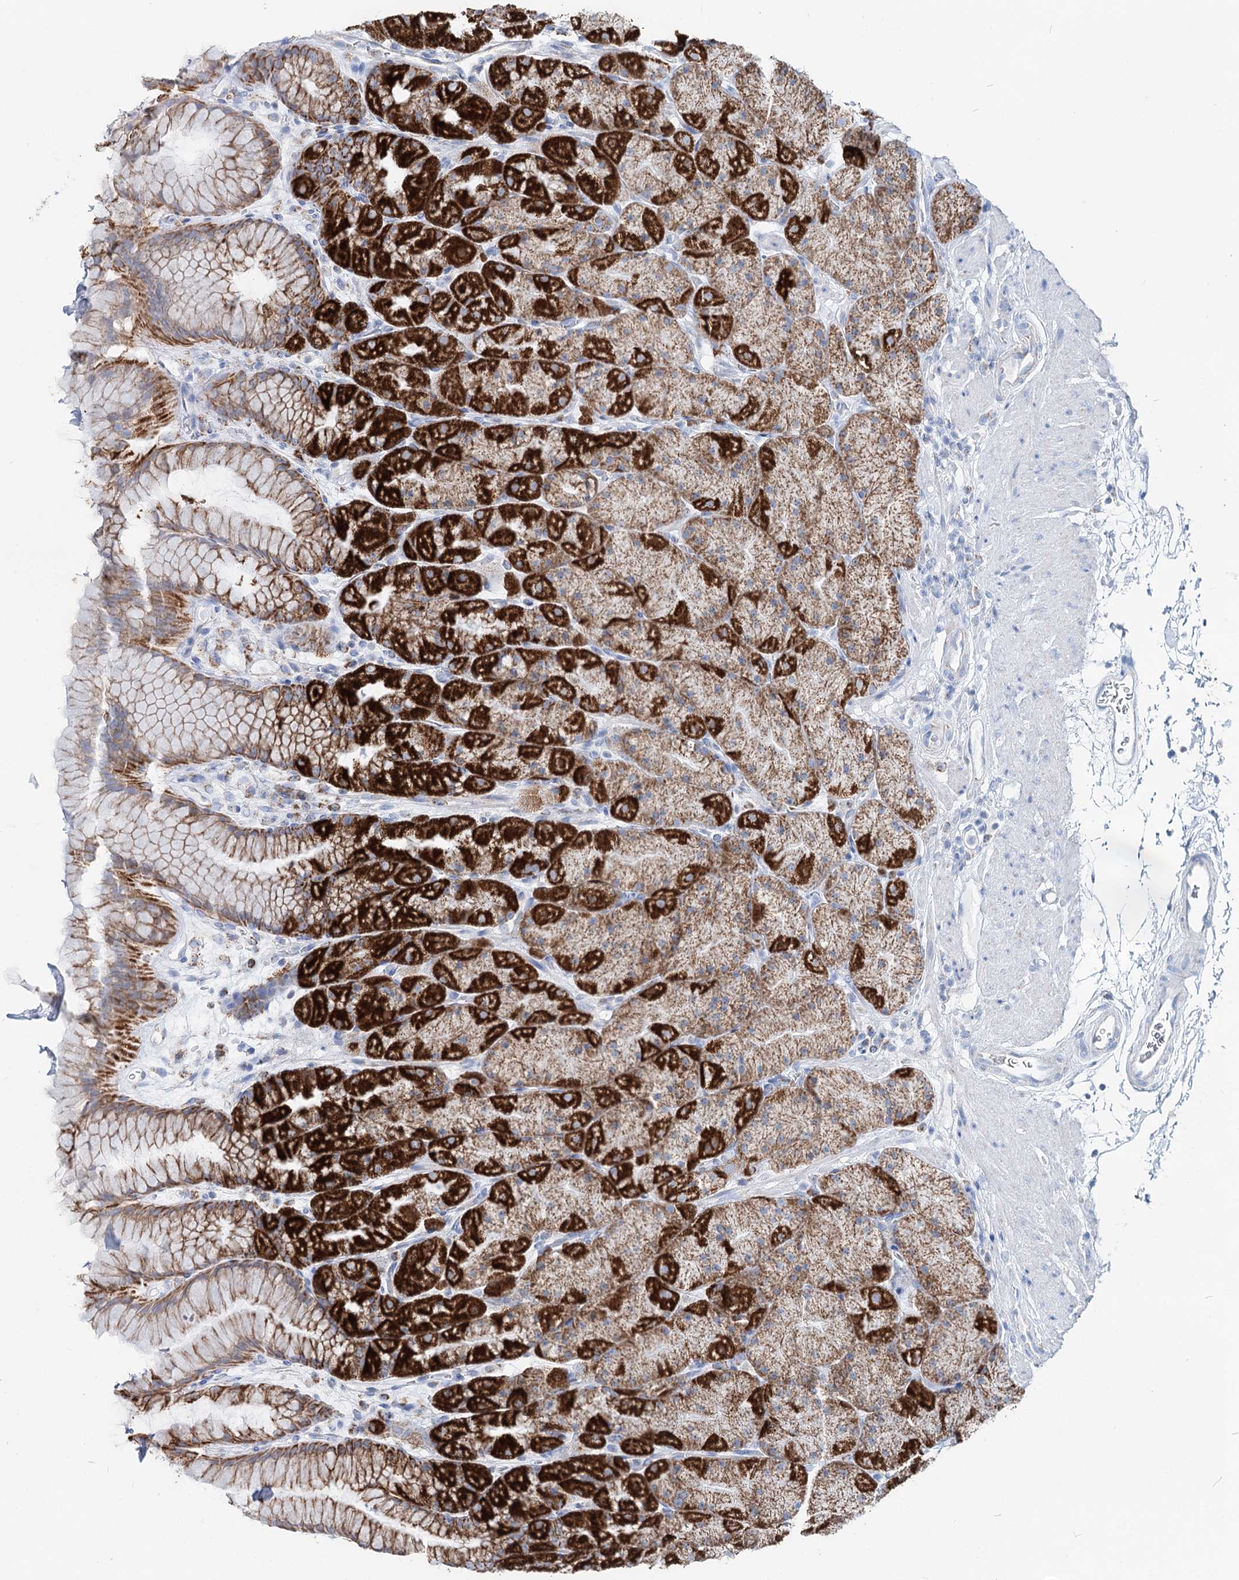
{"staining": {"intensity": "strong", "quantity": ">75%", "location": "cytoplasmic/membranous"}, "tissue": "stomach", "cell_type": "Glandular cells", "image_type": "normal", "snomed": [{"axis": "morphology", "description": "Normal tissue, NOS"}, {"axis": "topography", "description": "Stomach, upper"}, {"axis": "topography", "description": "Stomach, lower"}], "caption": "Glandular cells reveal high levels of strong cytoplasmic/membranous positivity in about >75% of cells in benign human stomach.", "gene": "MCCC2", "patient": {"sex": "male", "age": 67}}